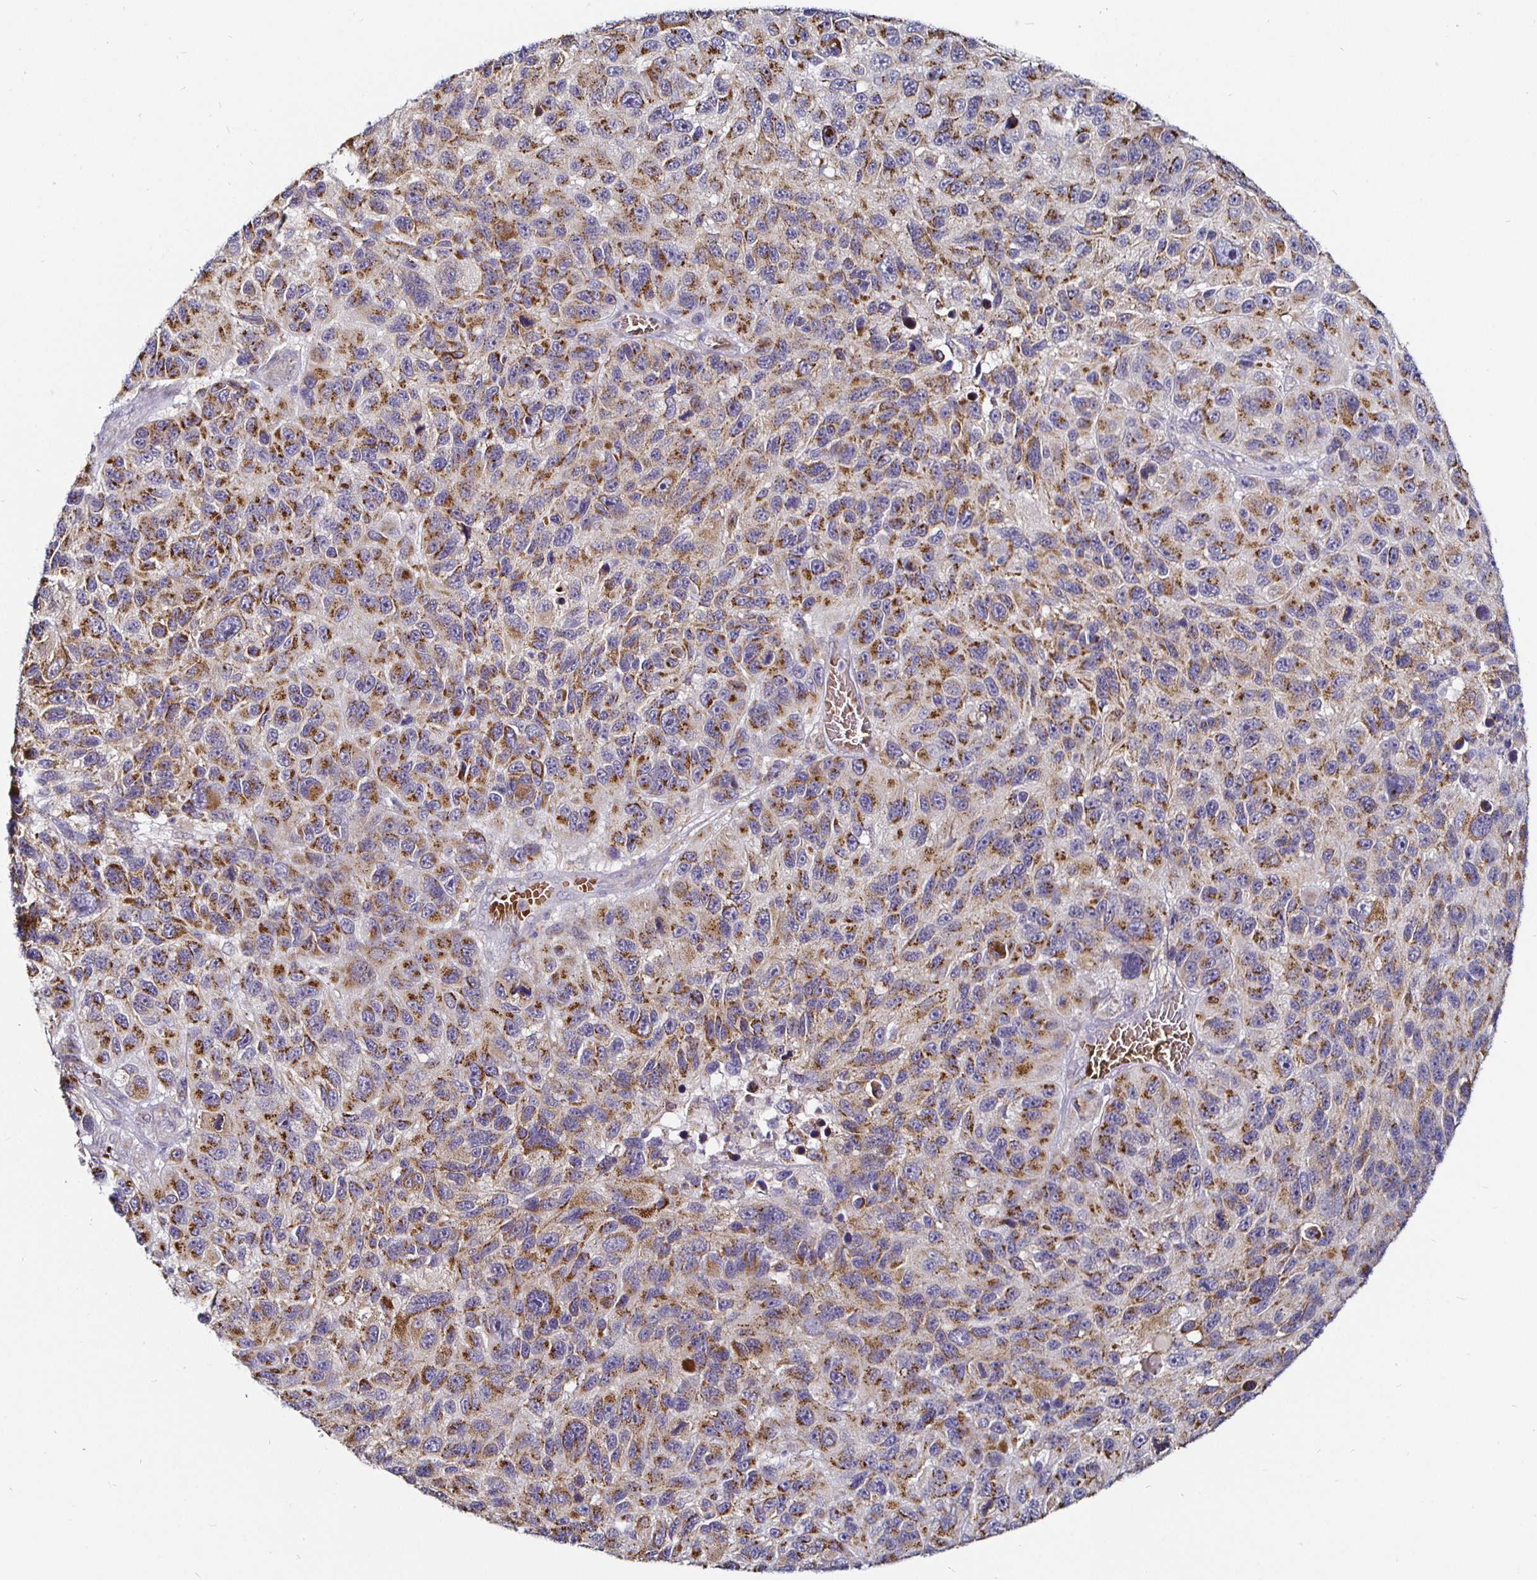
{"staining": {"intensity": "moderate", "quantity": ">75%", "location": "cytoplasmic/membranous"}, "tissue": "melanoma", "cell_type": "Tumor cells", "image_type": "cancer", "snomed": [{"axis": "morphology", "description": "Malignant melanoma, NOS"}, {"axis": "topography", "description": "Skin"}], "caption": "Tumor cells demonstrate medium levels of moderate cytoplasmic/membranous positivity in about >75% of cells in human malignant melanoma.", "gene": "ATG3", "patient": {"sex": "male", "age": 53}}